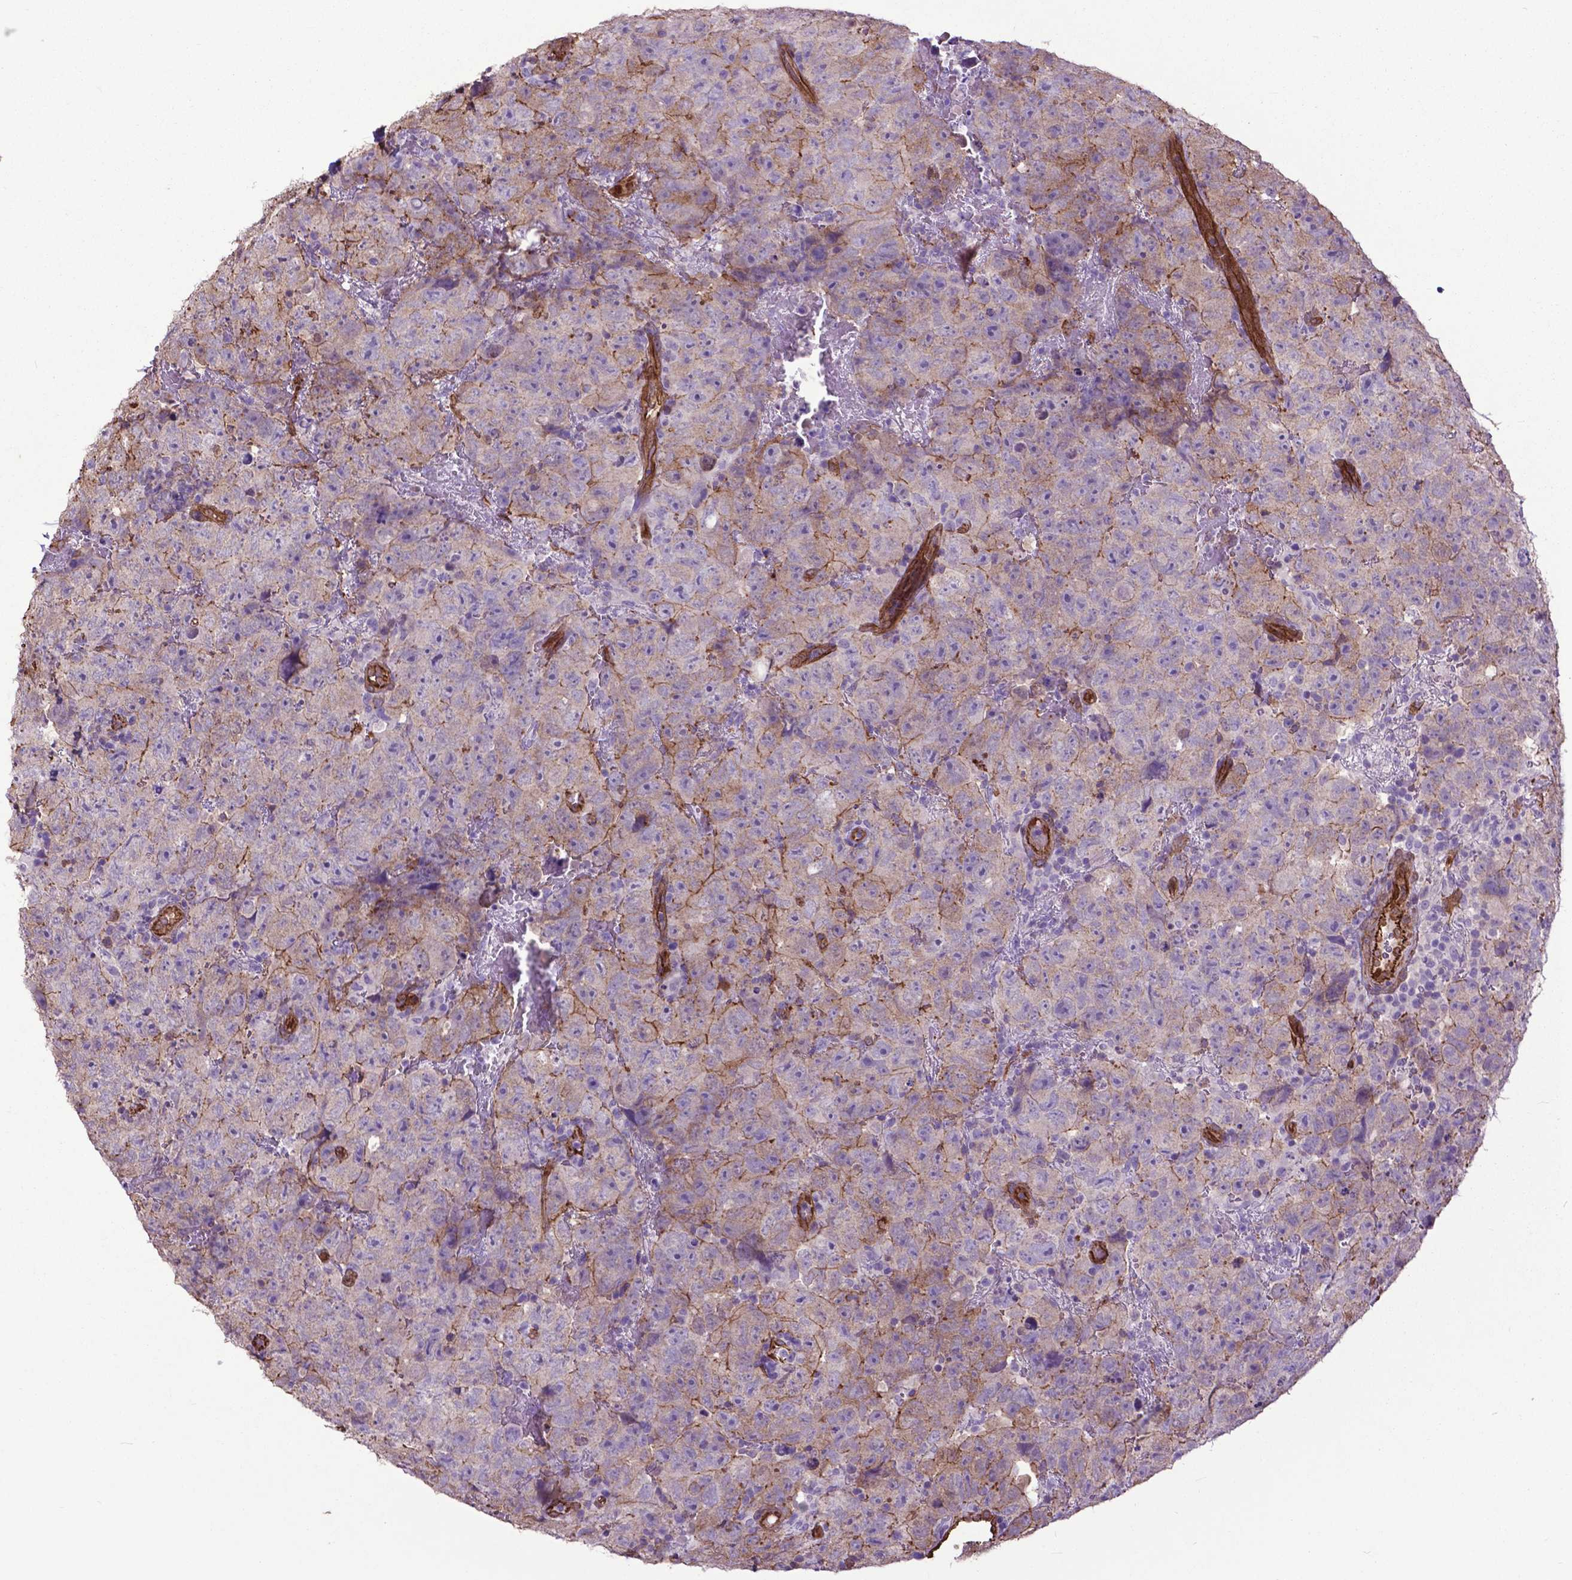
{"staining": {"intensity": "moderate", "quantity": "25%-75%", "location": "cytoplasmic/membranous"}, "tissue": "testis cancer", "cell_type": "Tumor cells", "image_type": "cancer", "snomed": [{"axis": "morphology", "description": "Carcinoma, Embryonal, NOS"}, {"axis": "topography", "description": "Testis"}], "caption": "DAB immunohistochemical staining of human testis embryonal carcinoma reveals moderate cytoplasmic/membranous protein staining in approximately 25%-75% of tumor cells.", "gene": "PDLIM1", "patient": {"sex": "male", "age": 24}}